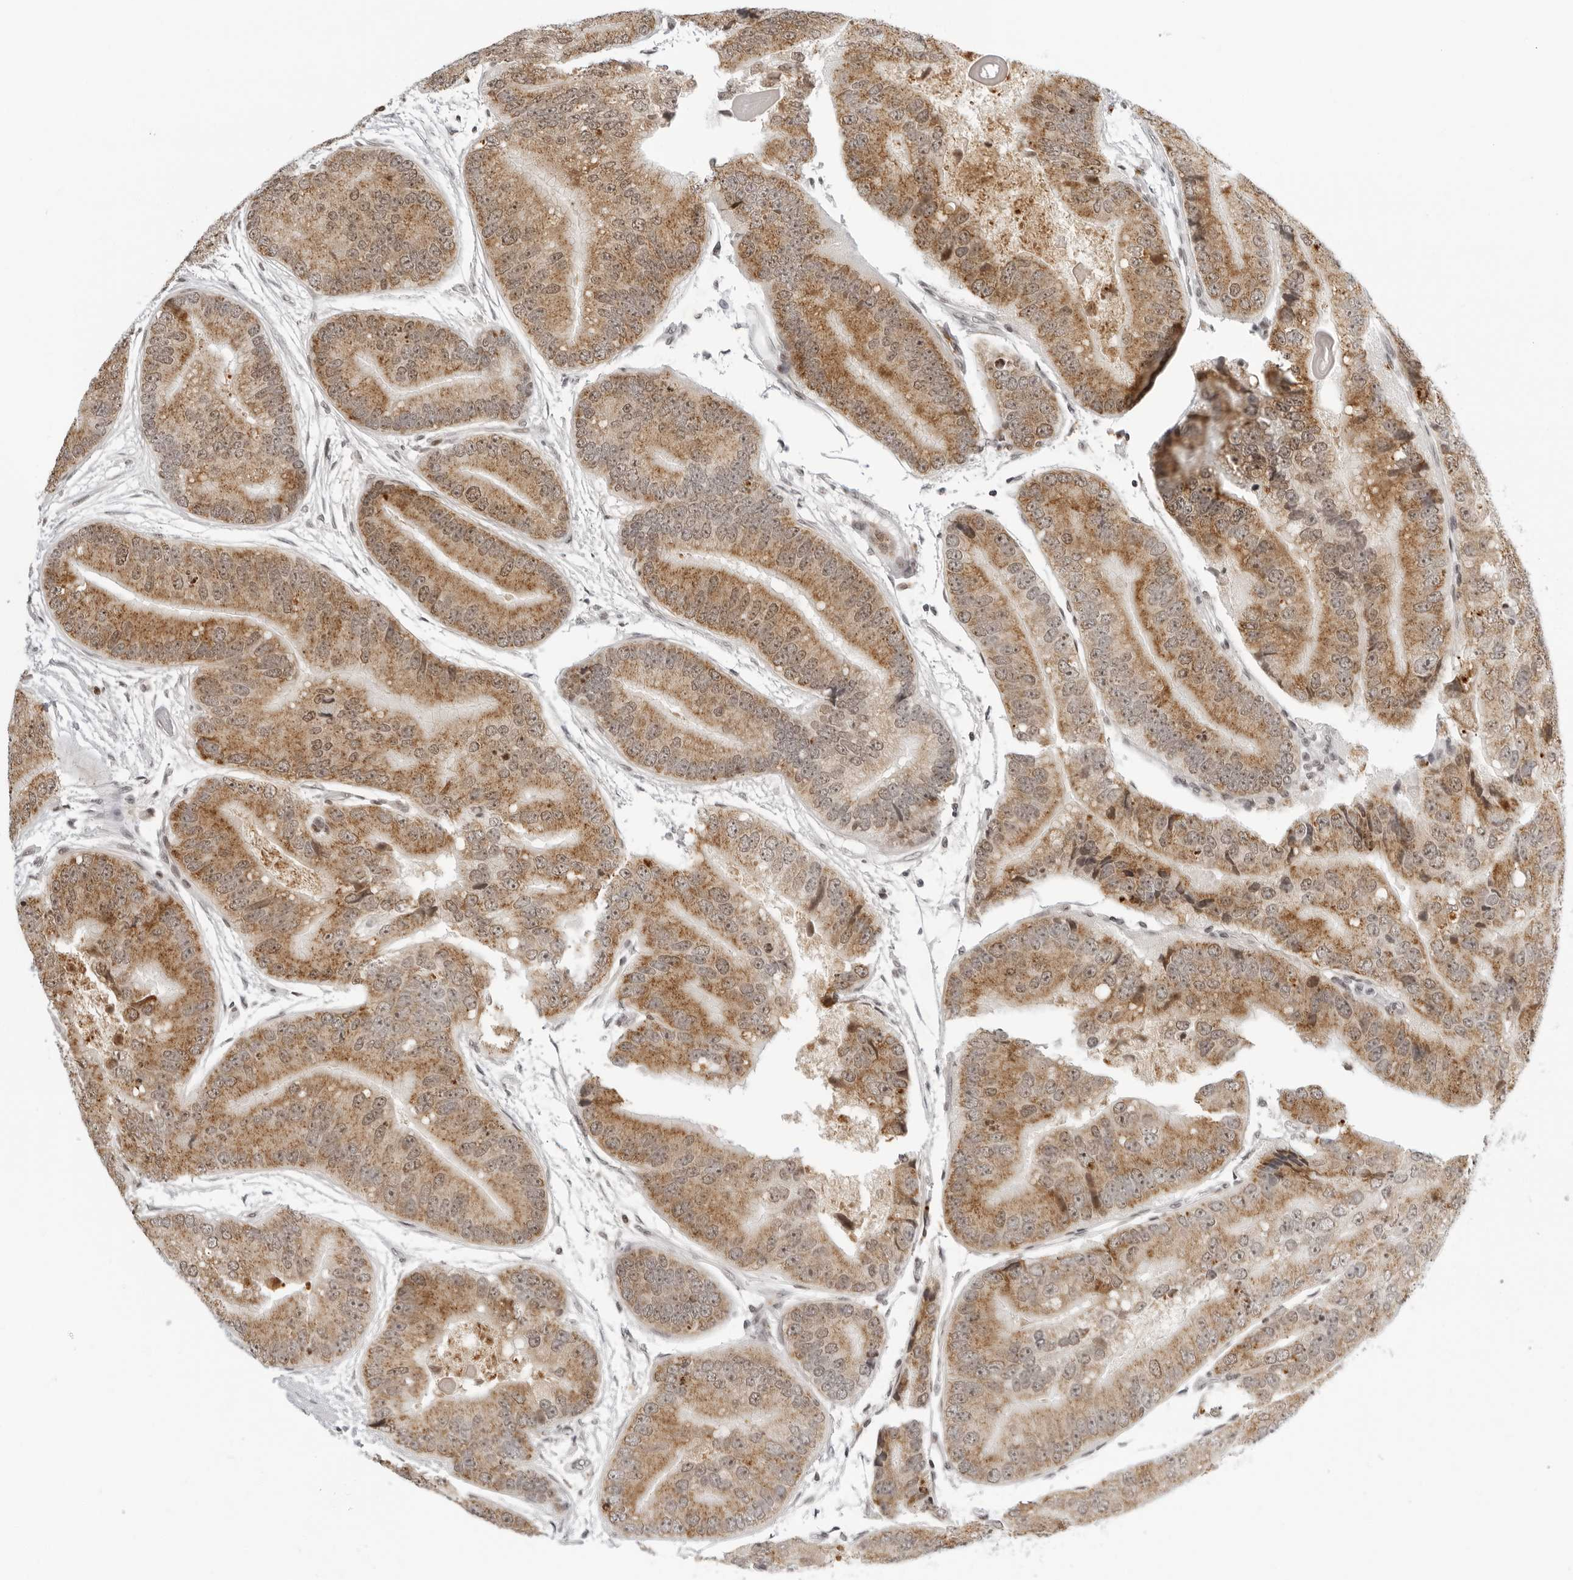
{"staining": {"intensity": "moderate", "quantity": ">75%", "location": "cytoplasmic/membranous,nuclear"}, "tissue": "prostate cancer", "cell_type": "Tumor cells", "image_type": "cancer", "snomed": [{"axis": "morphology", "description": "Adenocarcinoma, High grade"}, {"axis": "topography", "description": "Prostate"}], "caption": "Immunohistochemistry (DAB) staining of prostate cancer demonstrates moderate cytoplasmic/membranous and nuclear protein expression in approximately >75% of tumor cells.", "gene": "MSH6", "patient": {"sex": "male", "age": 70}}